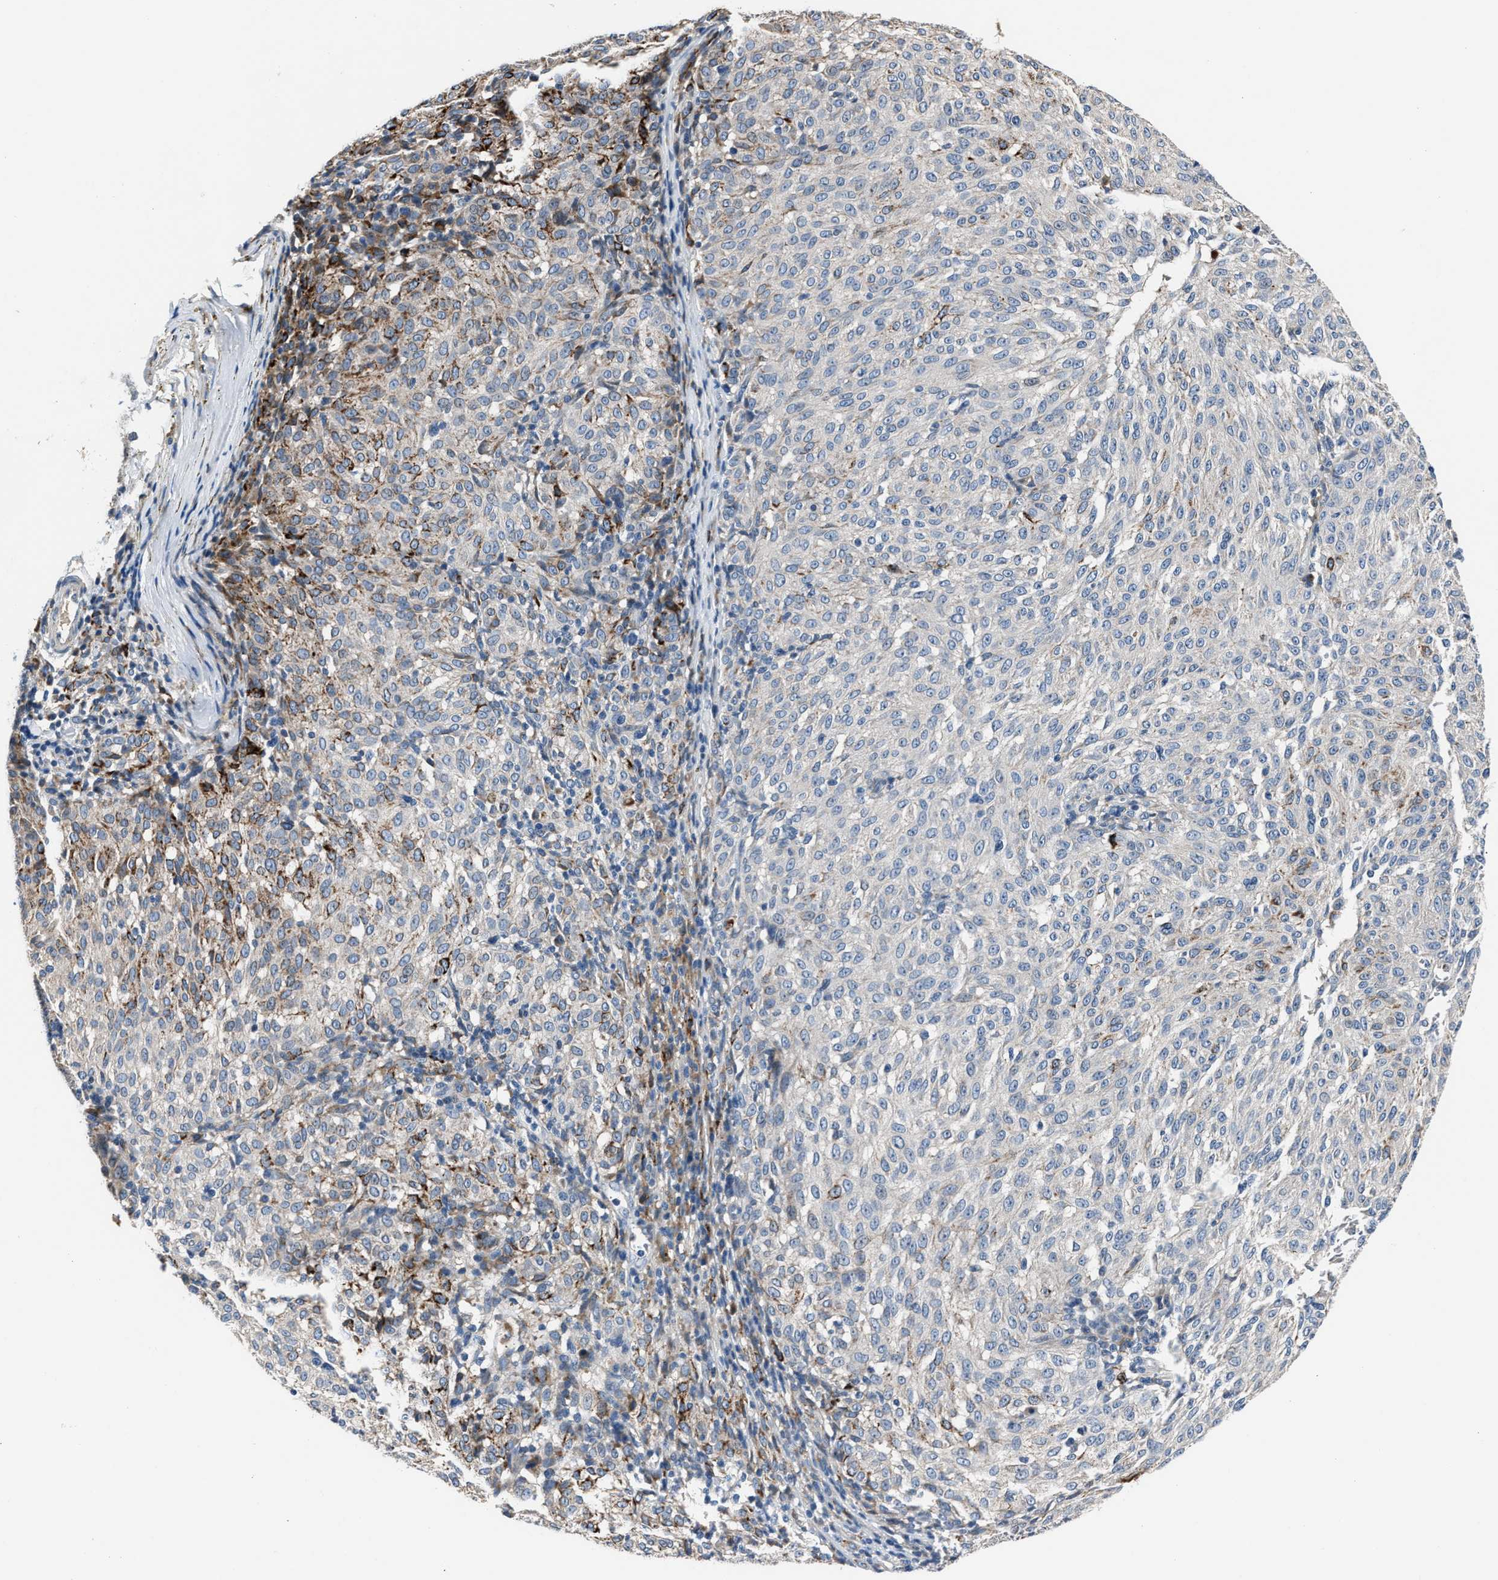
{"staining": {"intensity": "moderate", "quantity": "25%-75%", "location": "cytoplasmic/membranous"}, "tissue": "melanoma", "cell_type": "Tumor cells", "image_type": "cancer", "snomed": [{"axis": "morphology", "description": "Malignant melanoma, NOS"}, {"axis": "topography", "description": "Skin"}], "caption": "Tumor cells exhibit medium levels of moderate cytoplasmic/membranous staining in approximately 25%-75% of cells in human malignant melanoma.", "gene": "DNAJC24", "patient": {"sex": "female", "age": 72}}